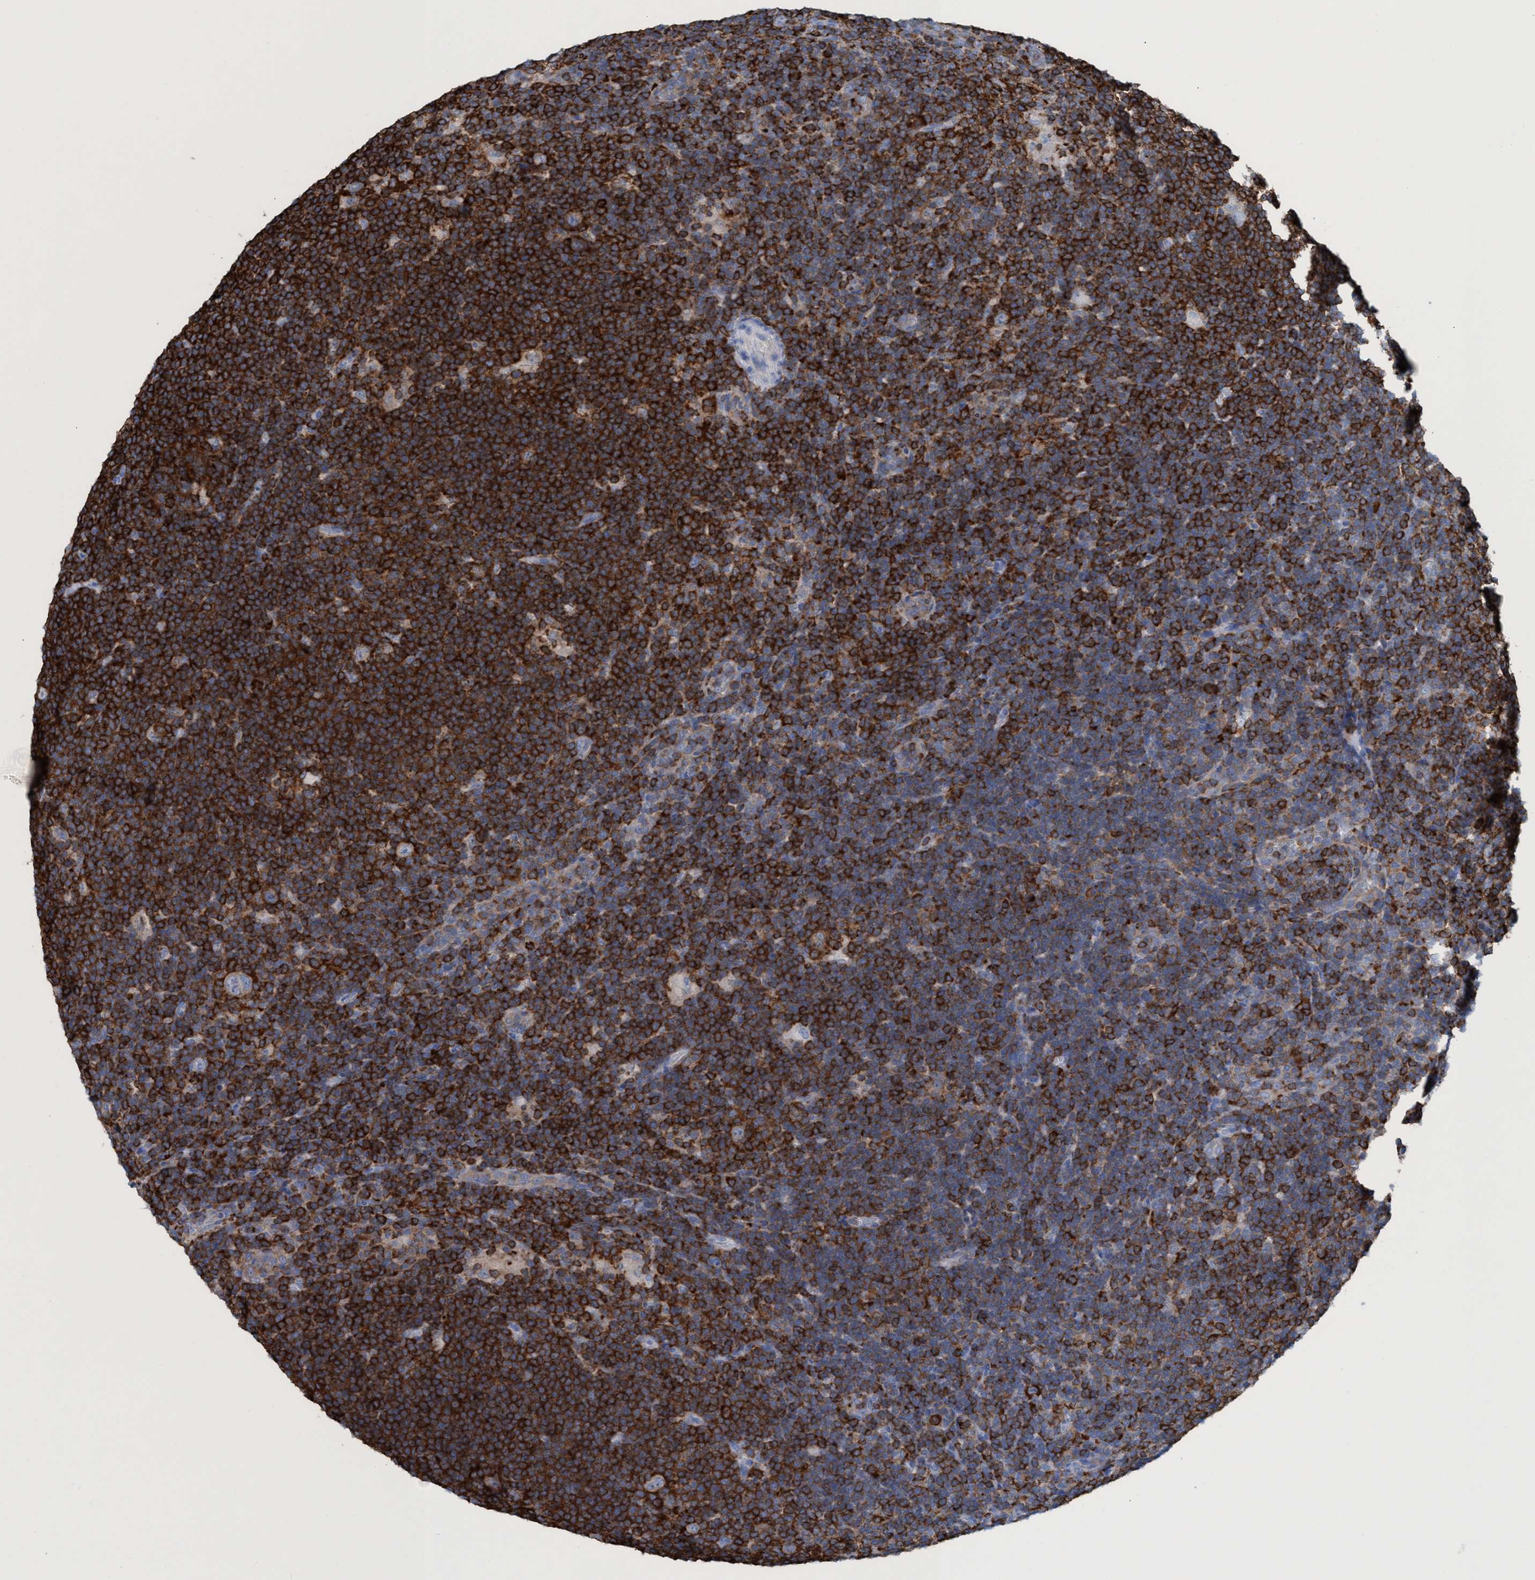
{"staining": {"intensity": "negative", "quantity": "none", "location": "none"}, "tissue": "lymphoma", "cell_type": "Tumor cells", "image_type": "cancer", "snomed": [{"axis": "morphology", "description": "Hodgkin's disease, NOS"}, {"axis": "topography", "description": "Lymph node"}], "caption": "Human lymphoma stained for a protein using immunohistochemistry reveals no staining in tumor cells.", "gene": "EZR", "patient": {"sex": "female", "age": 57}}